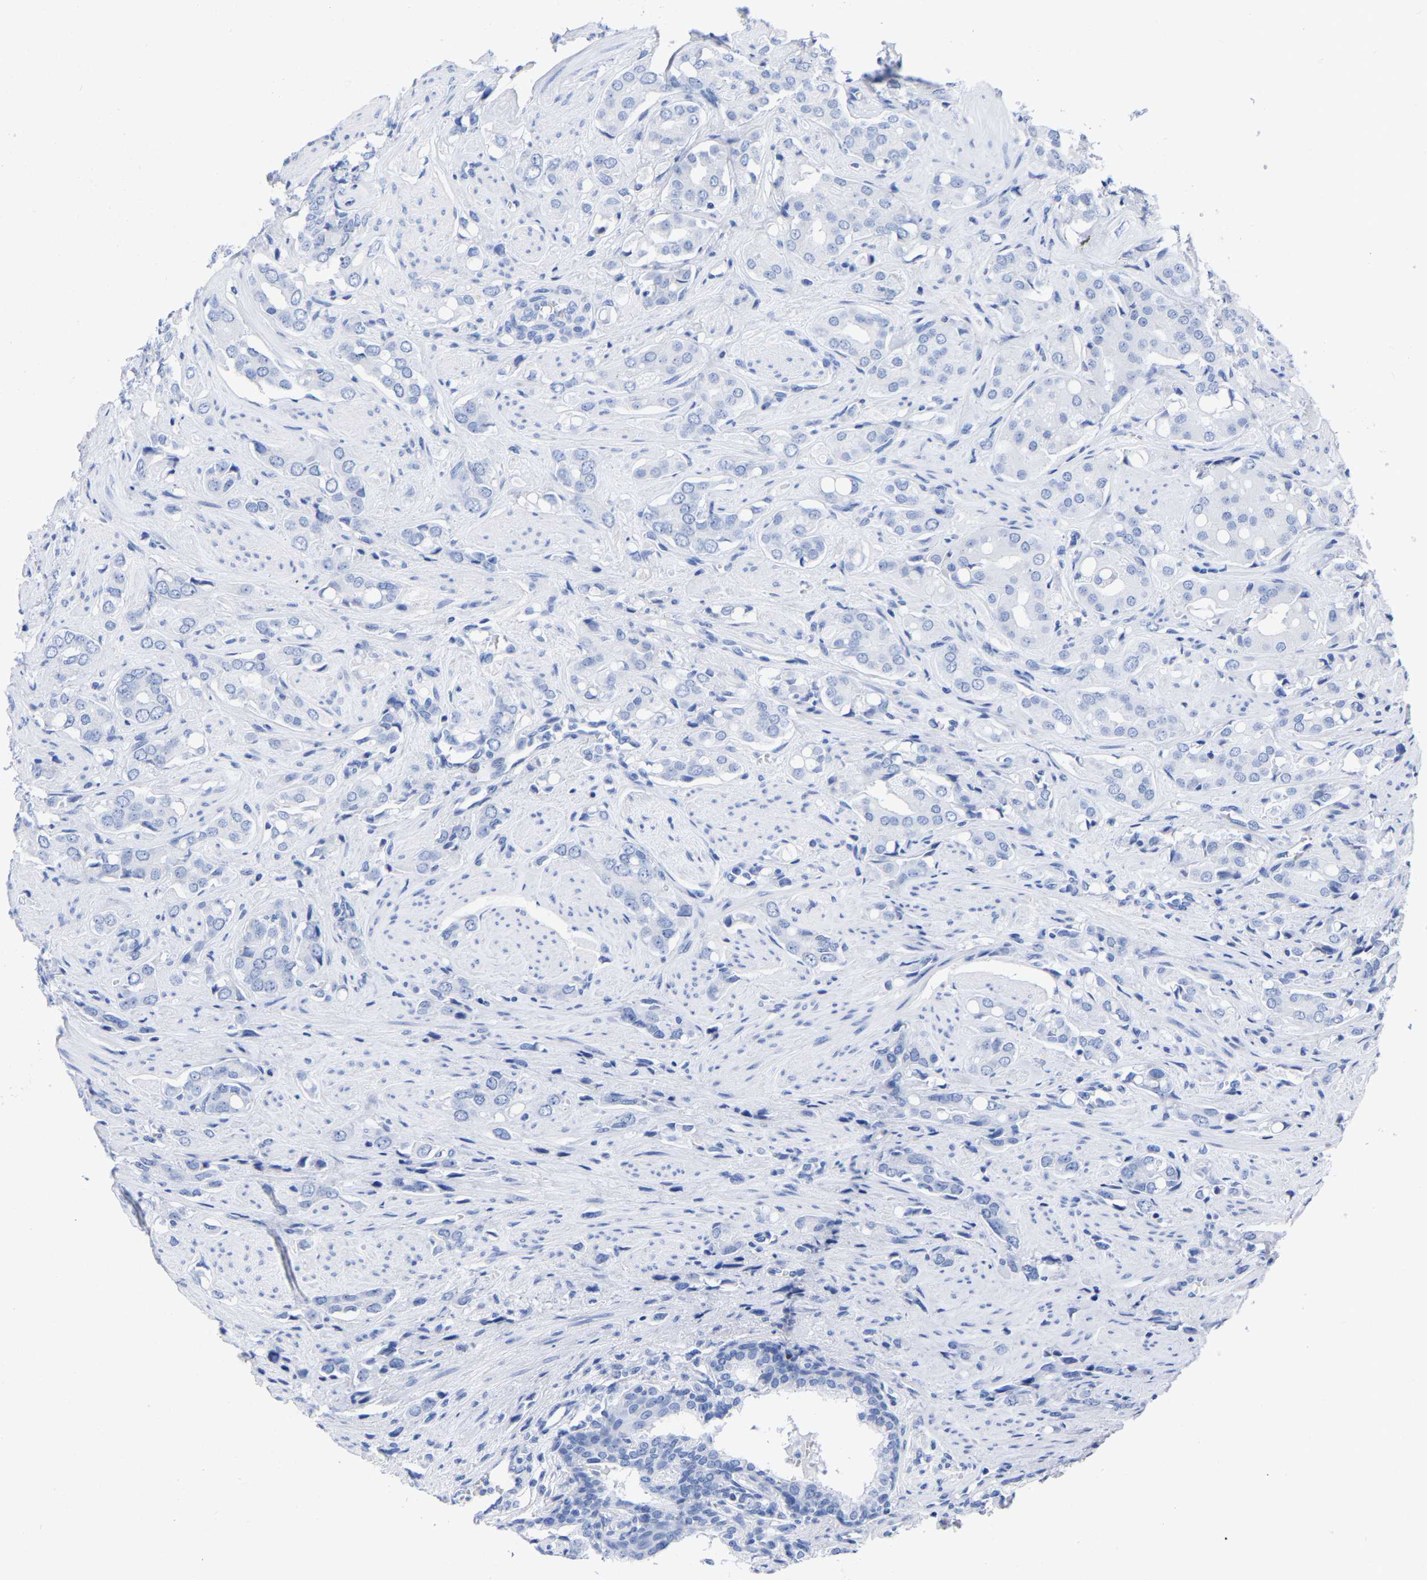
{"staining": {"intensity": "negative", "quantity": "none", "location": "none"}, "tissue": "prostate cancer", "cell_type": "Tumor cells", "image_type": "cancer", "snomed": [{"axis": "morphology", "description": "Adenocarcinoma, High grade"}, {"axis": "topography", "description": "Prostate"}], "caption": "Image shows no significant protein staining in tumor cells of high-grade adenocarcinoma (prostate). (IHC, brightfield microscopy, high magnification).", "gene": "HAPLN1", "patient": {"sex": "male", "age": 52}}